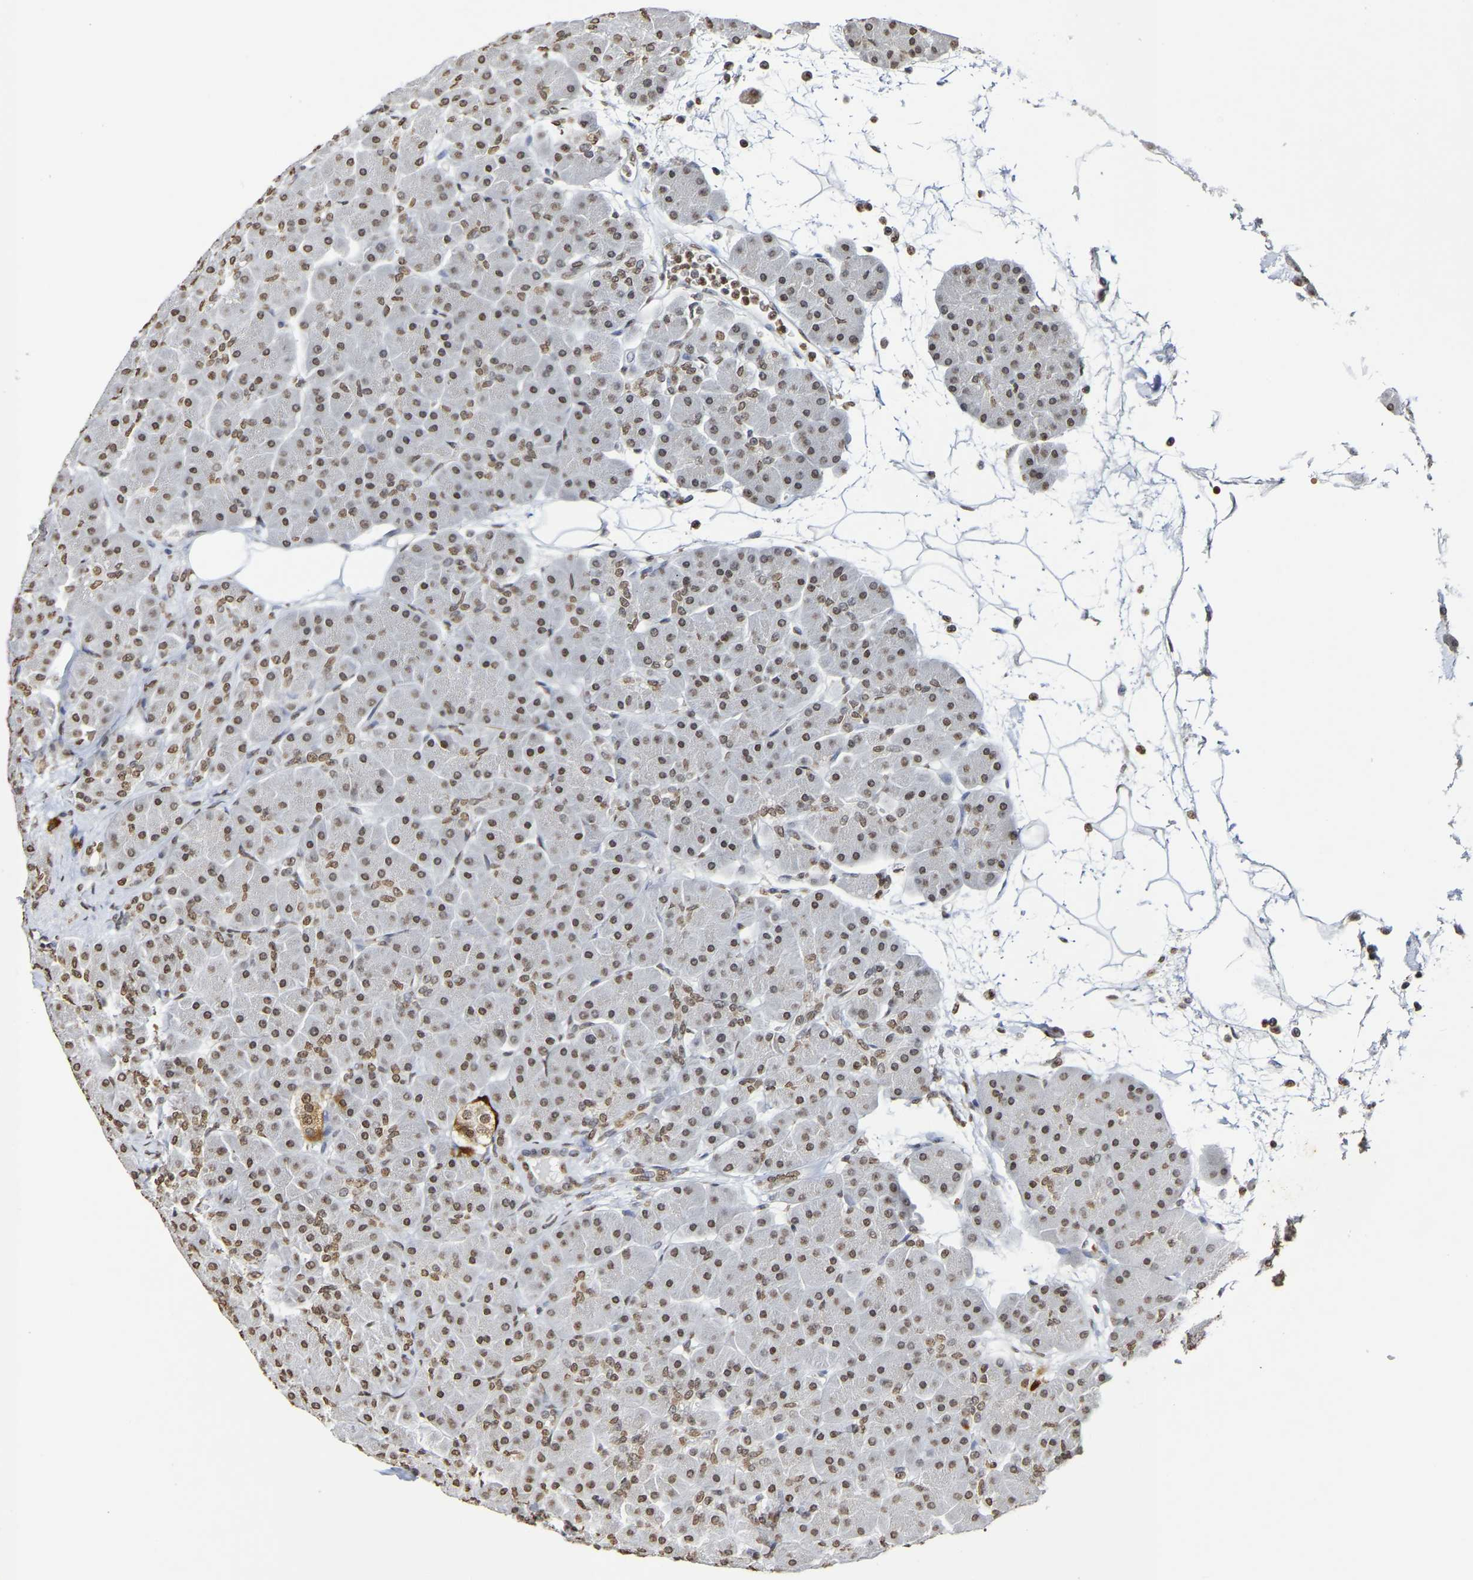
{"staining": {"intensity": "moderate", "quantity": ">75%", "location": "nuclear"}, "tissue": "pancreas", "cell_type": "Exocrine glandular cells", "image_type": "normal", "snomed": [{"axis": "morphology", "description": "Normal tissue, NOS"}, {"axis": "topography", "description": "Pancreas"}], "caption": "This is an image of immunohistochemistry staining of normal pancreas, which shows moderate expression in the nuclear of exocrine glandular cells.", "gene": "ATF4", "patient": {"sex": "male", "age": 66}}